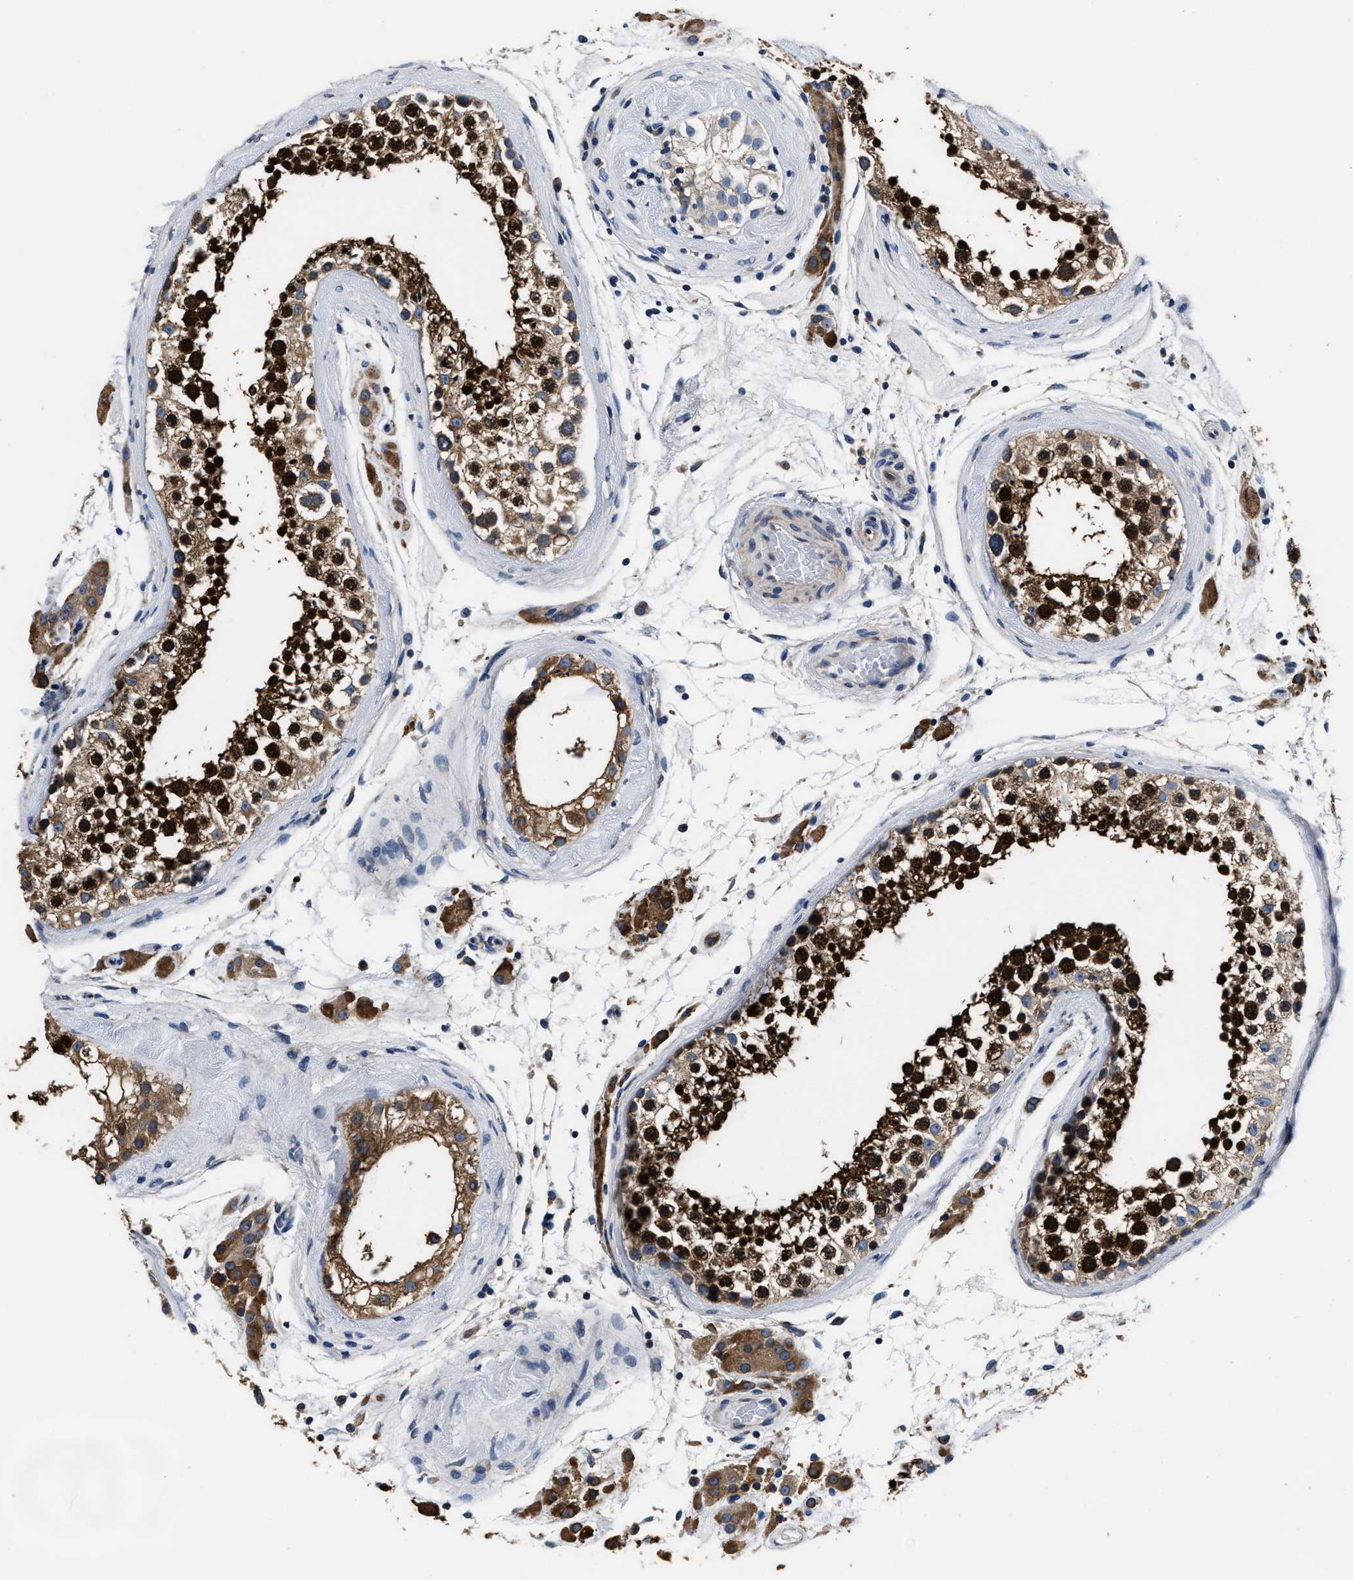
{"staining": {"intensity": "strong", "quantity": ">75%", "location": "cytoplasmic/membranous,nuclear"}, "tissue": "testis", "cell_type": "Cells in seminiferous ducts", "image_type": "normal", "snomed": [{"axis": "morphology", "description": "Normal tissue, NOS"}, {"axis": "topography", "description": "Testis"}], "caption": "This micrograph shows IHC staining of unremarkable testis, with high strong cytoplasmic/membranous,nuclear staining in about >75% of cells in seminiferous ducts.", "gene": "ANKIB1", "patient": {"sex": "male", "age": 46}}